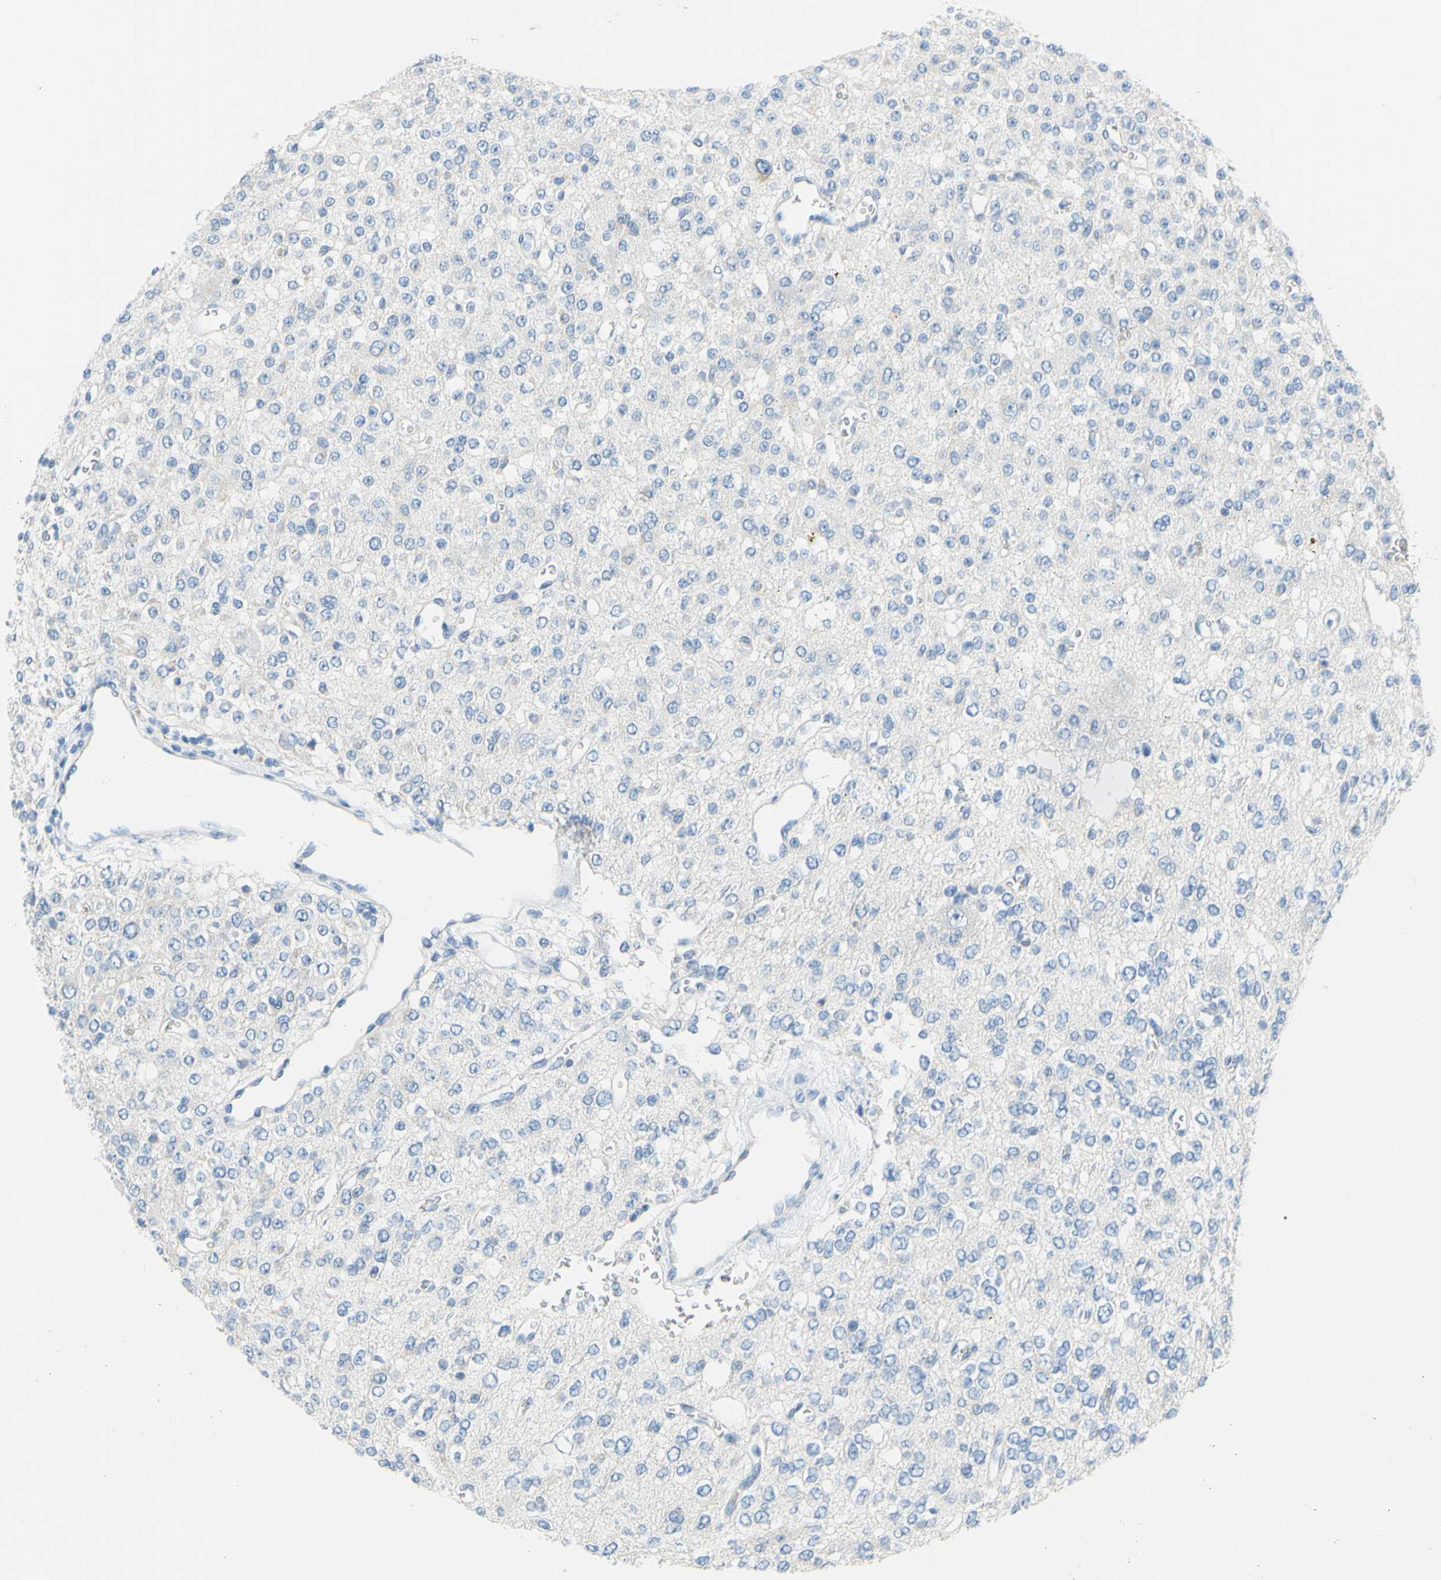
{"staining": {"intensity": "negative", "quantity": "none", "location": "none"}, "tissue": "glioma", "cell_type": "Tumor cells", "image_type": "cancer", "snomed": [{"axis": "morphology", "description": "Glioma, malignant, Low grade"}, {"axis": "topography", "description": "Brain"}], "caption": "The immunohistochemistry micrograph has no significant staining in tumor cells of glioma tissue. The staining was performed using DAB to visualize the protein expression in brown, while the nuclei were stained in blue with hematoxylin (Magnification: 20x).", "gene": "DCT", "patient": {"sex": "male", "age": 38}}